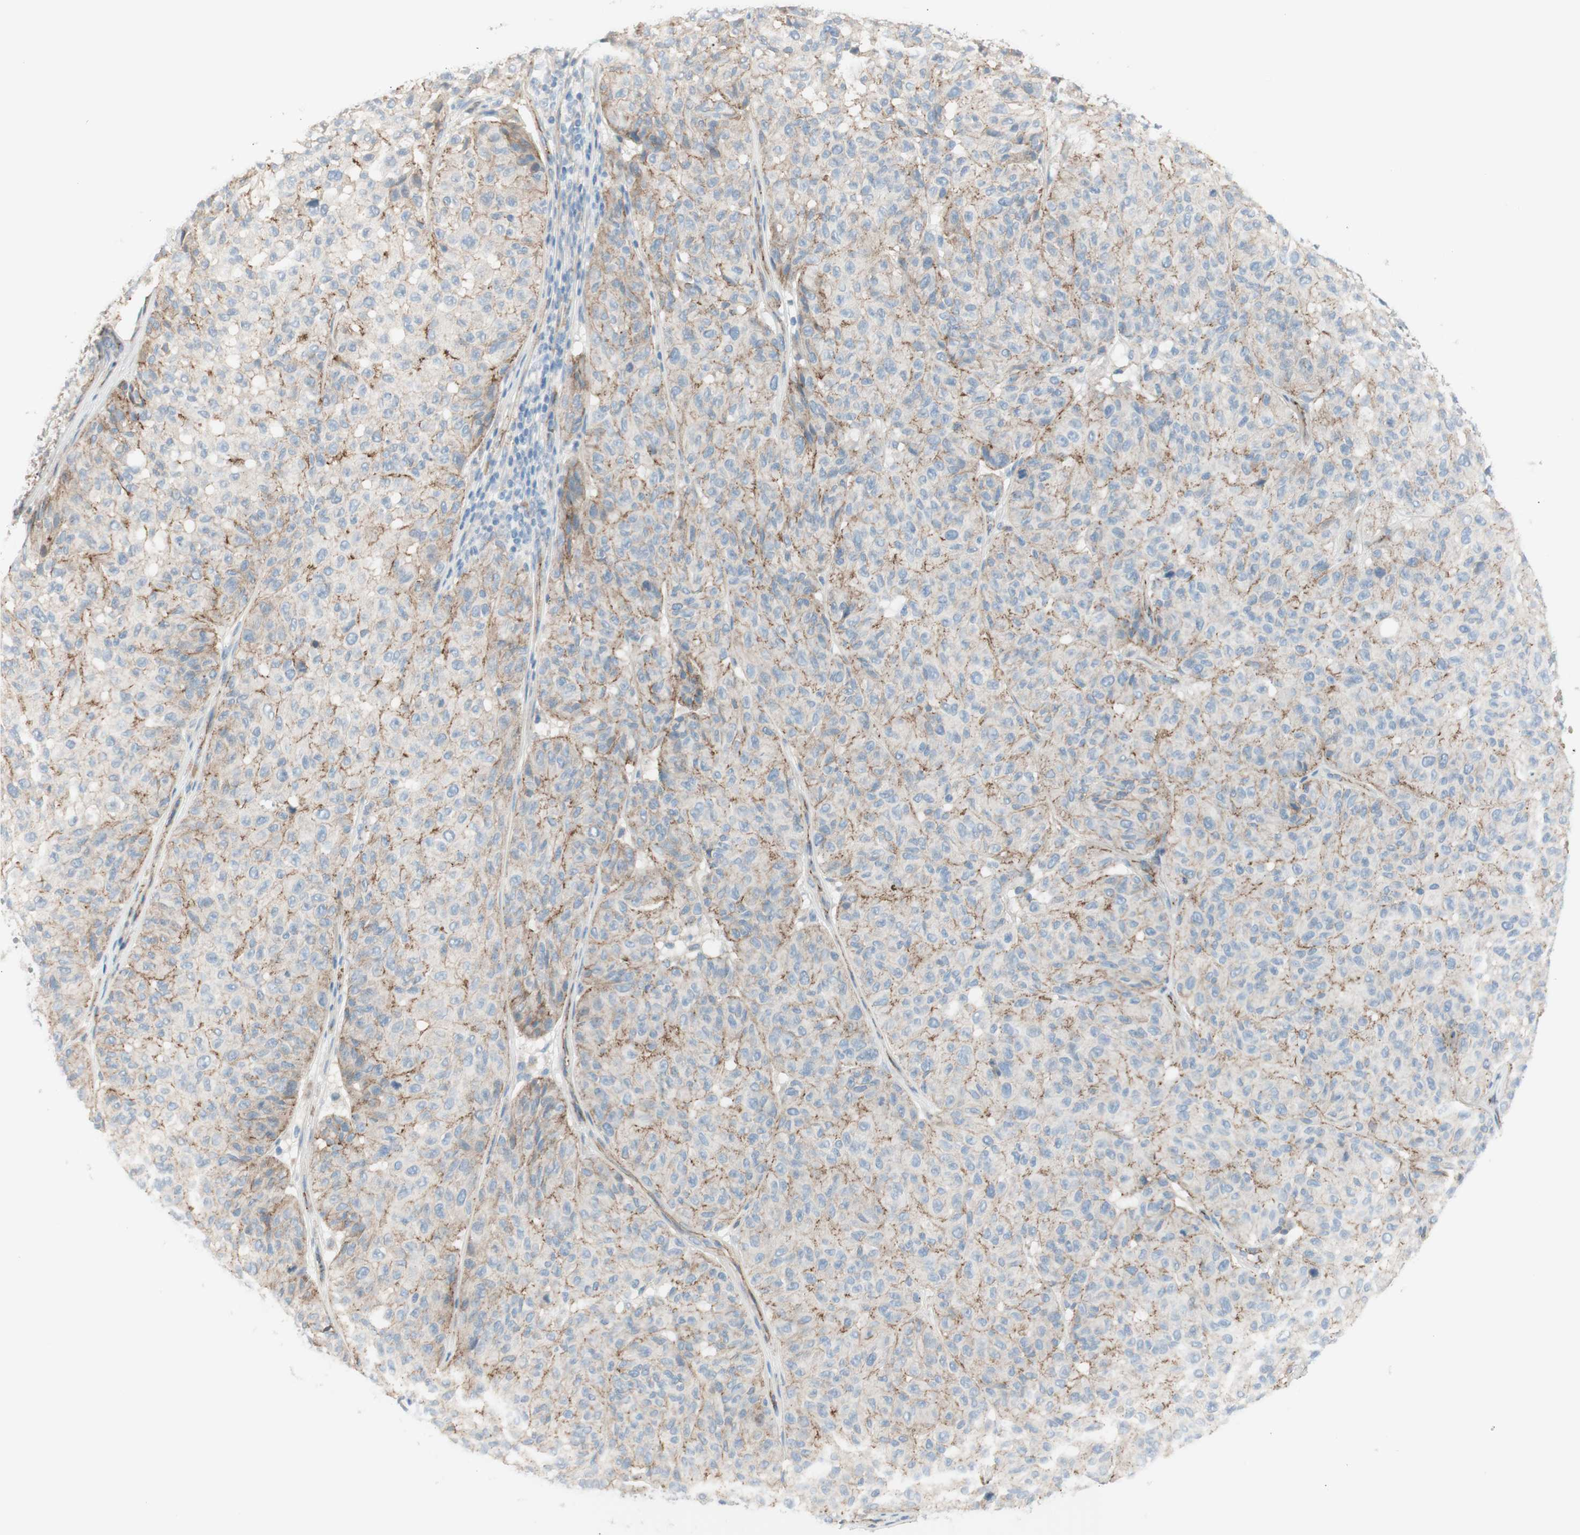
{"staining": {"intensity": "weak", "quantity": "25%-75%", "location": "cytoplasmic/membranous"}, "tissue": "melanoma", "cell_type": "Tumor cells", "image_type": "cancer", "snomed": [{"axis": "morphology", "description": "Malignant melanoma, NOS"}, {"axis": "topography", "description": "Skin"}], "caption": "Immunohistochemistry (DAB) staining of human malignant melanoma demonstrates weak cytoplasmic/membranous protein positivity in approximately 25%-75% of tumor cells.", "gene": "TJP1", "patient": {"sex": "female", "age": 46}}